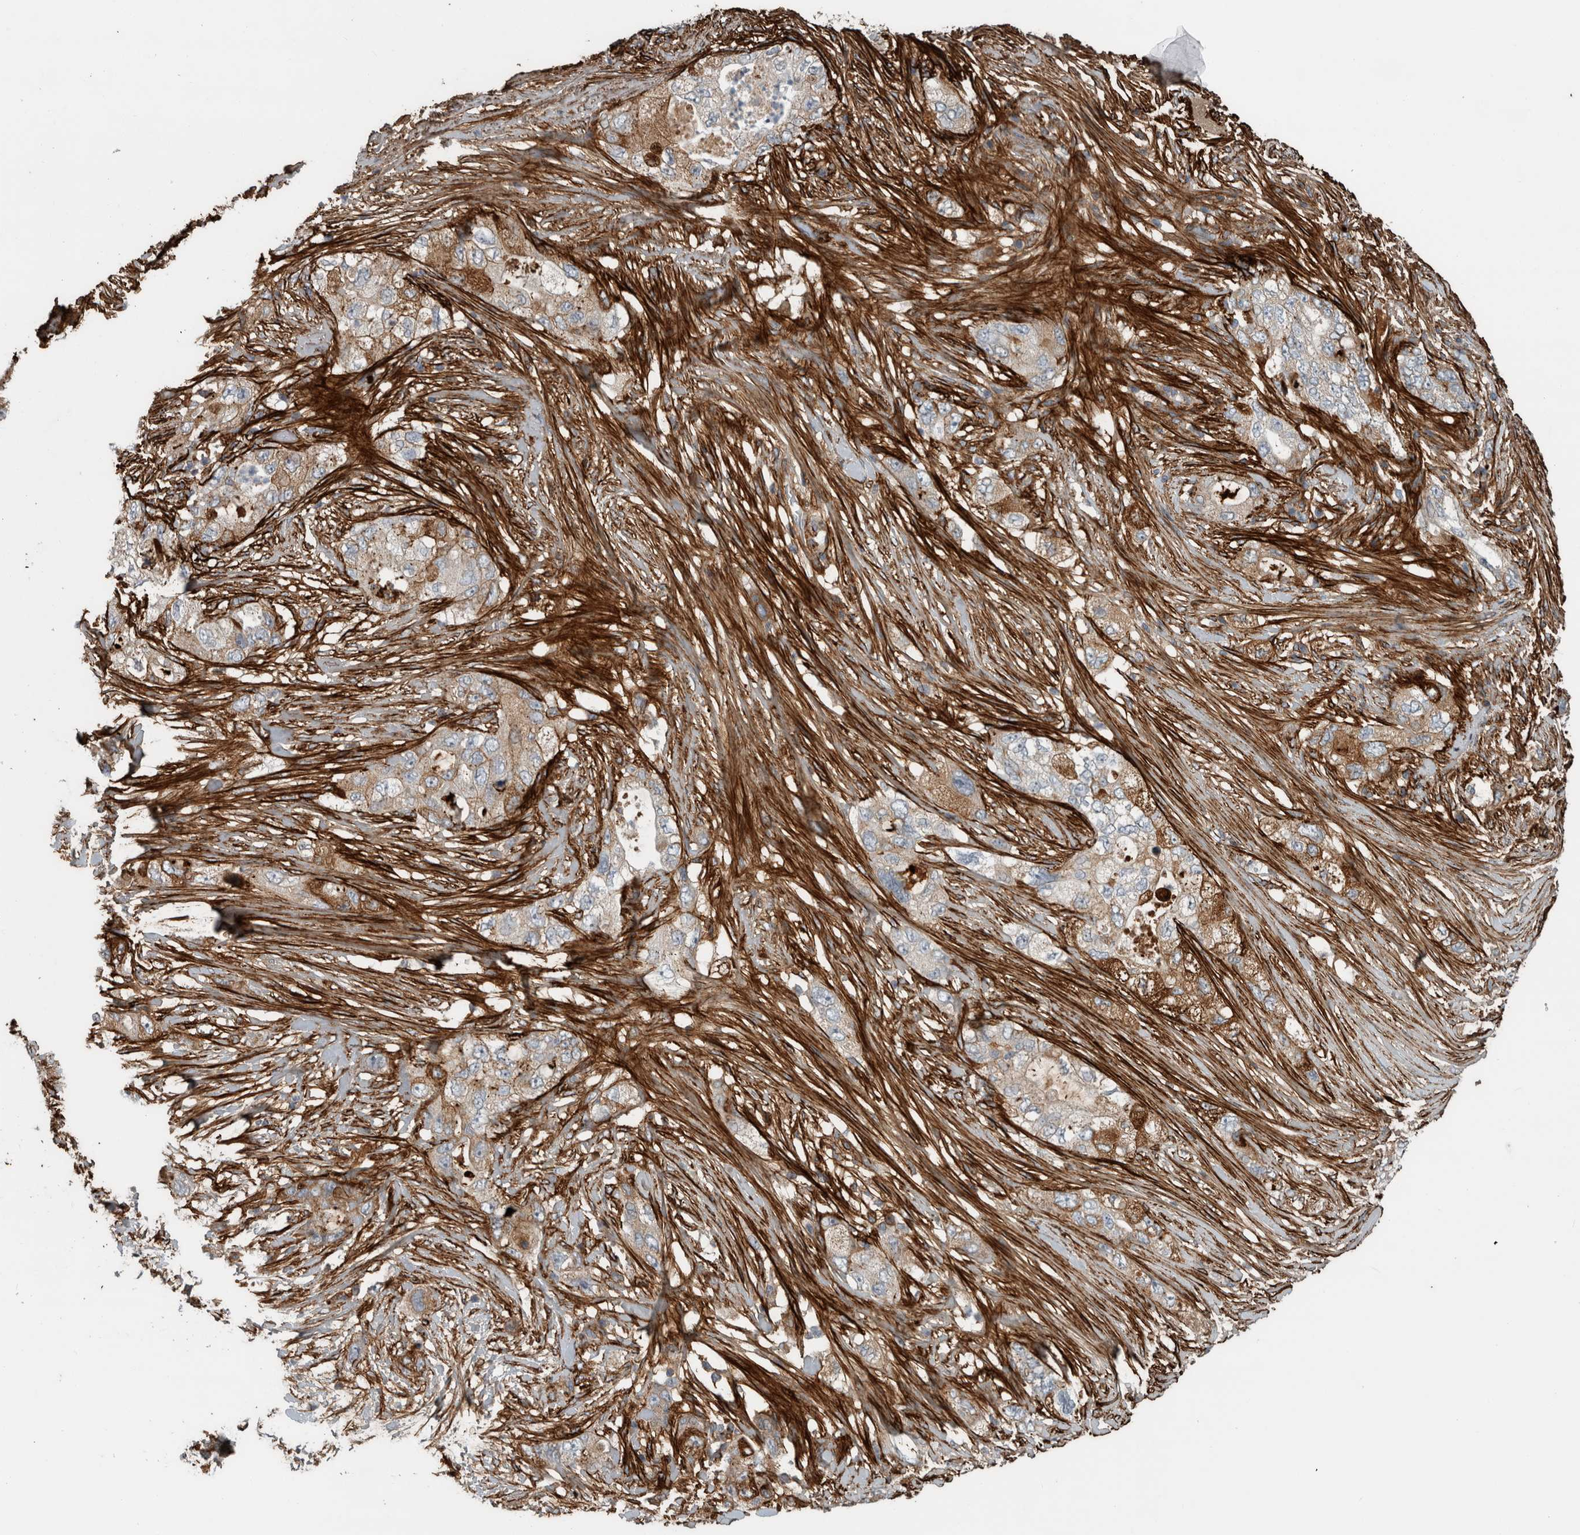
{"staining": {"intensity": "moderate", "quantity": "25%-75%", "location": "cytoplasmic/membranous"}, "tissue": "pancreatic cancer", "cell_type": "Tumor cells", "image_type": "cancer", "snomed": [{"axis": "morphology", "description": "Adenocarcinoma, NOS"}, {"axis": "topography", "description": "Pancreas"}], "caption": "Tumor cells display medium levels of moderate cytoplasmic/membranous positivity in approximately 25%-75% of cells in human pancreatic cancer (adenocarcinoma).", "gene": "FN1", "patient": {"sex": "female", "age": 73}}